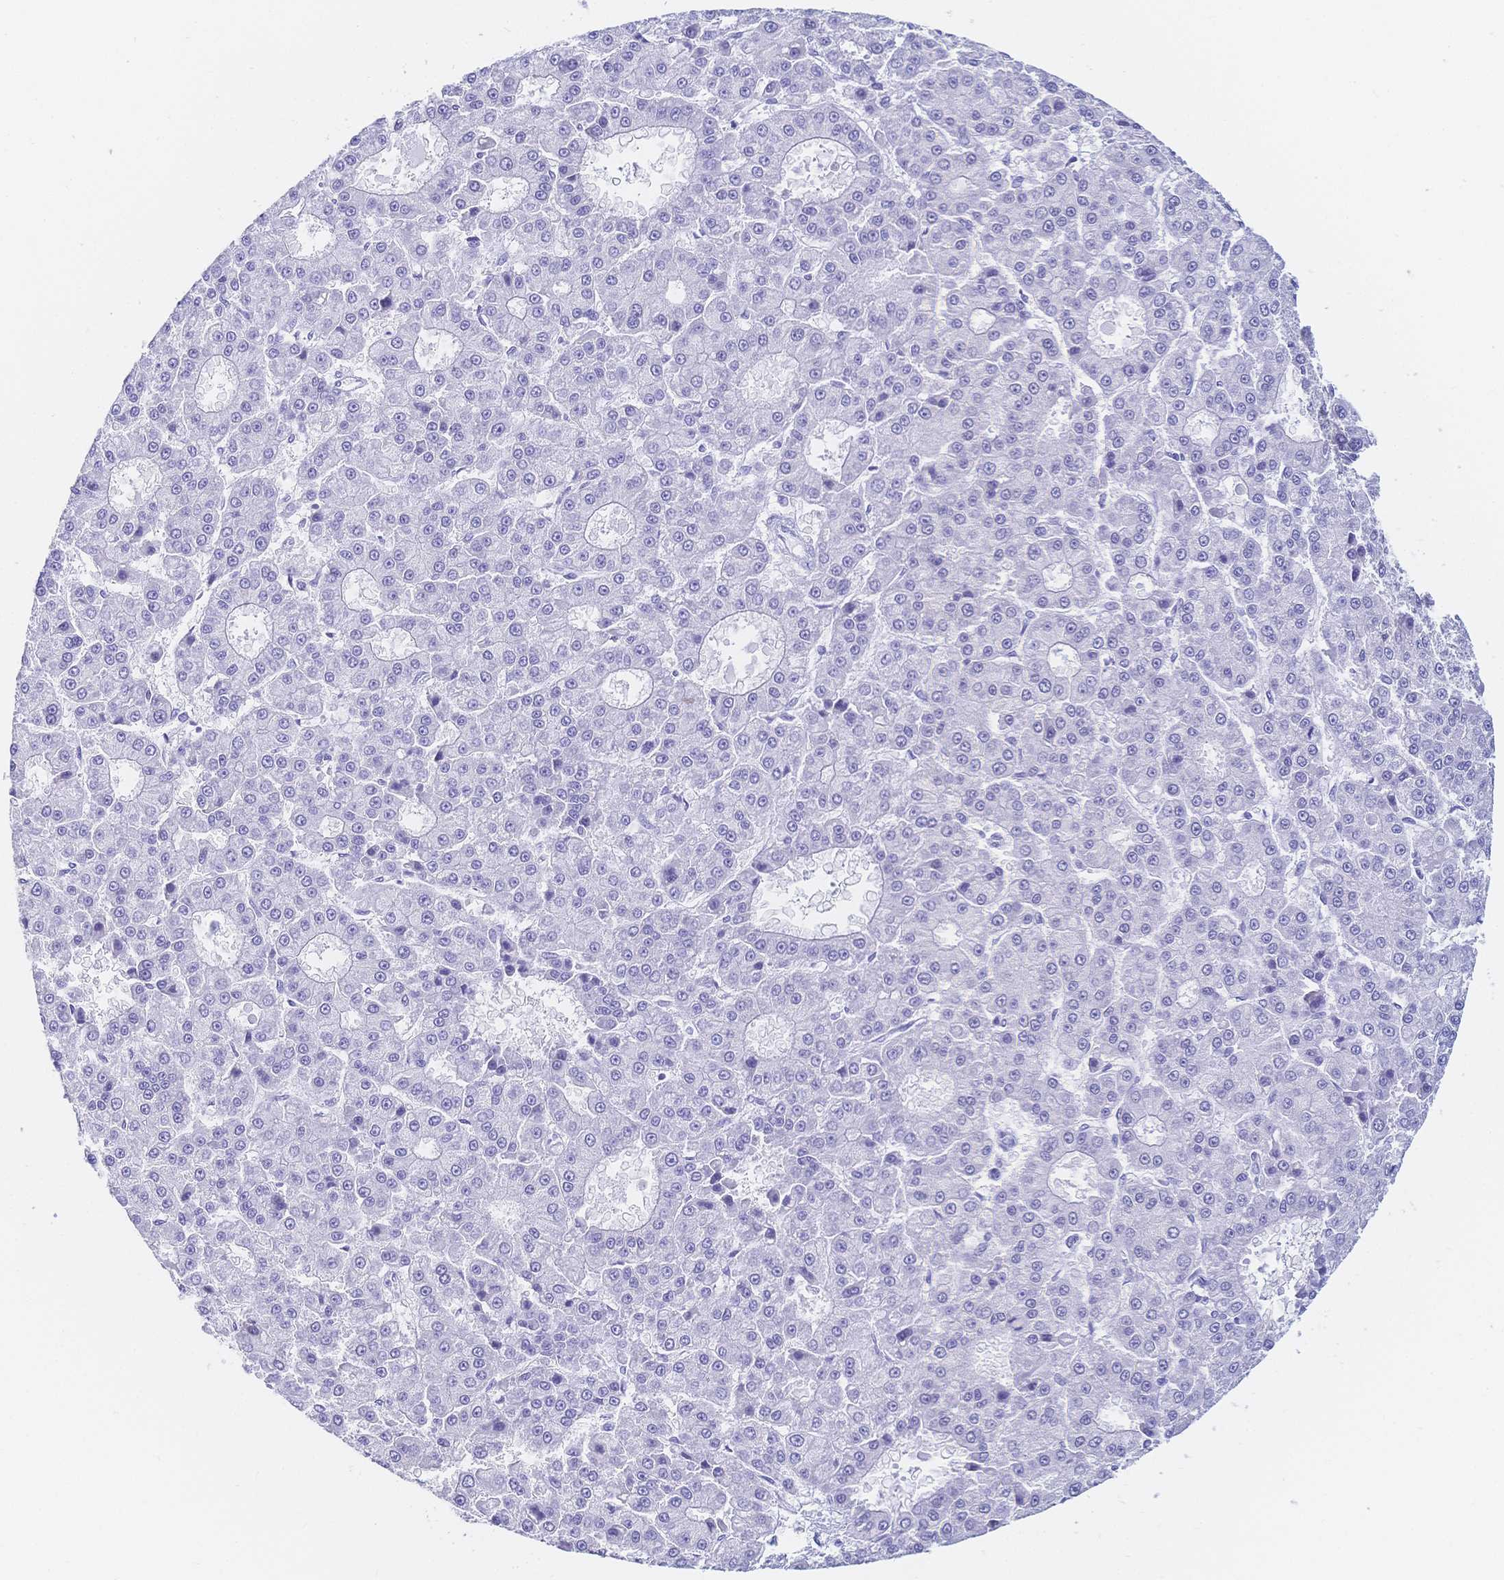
{"staining": {"intensity": "negative", "quantity": "none", "location": "none"}, "tissue": "liver cancer", "cell_type": "Tumor cells", "image_type": "cancer", "snomed": [{"axis": "morphology", "description": "Carcinoma, Hepatocellular, NOS"}, {"axis": "topography", "description": "Liver"}], "caption": "This is a photomicrograph of immunohistochemistry (IHC) staining of liver cancer, which shows no staining in tumor cells. (Brightfield microscopy of DAB (3,3'-diaminobenzidine) IHC at high magnification).", "gene": "MEP1B", "patient": {"sex": "male", "age": 70}}